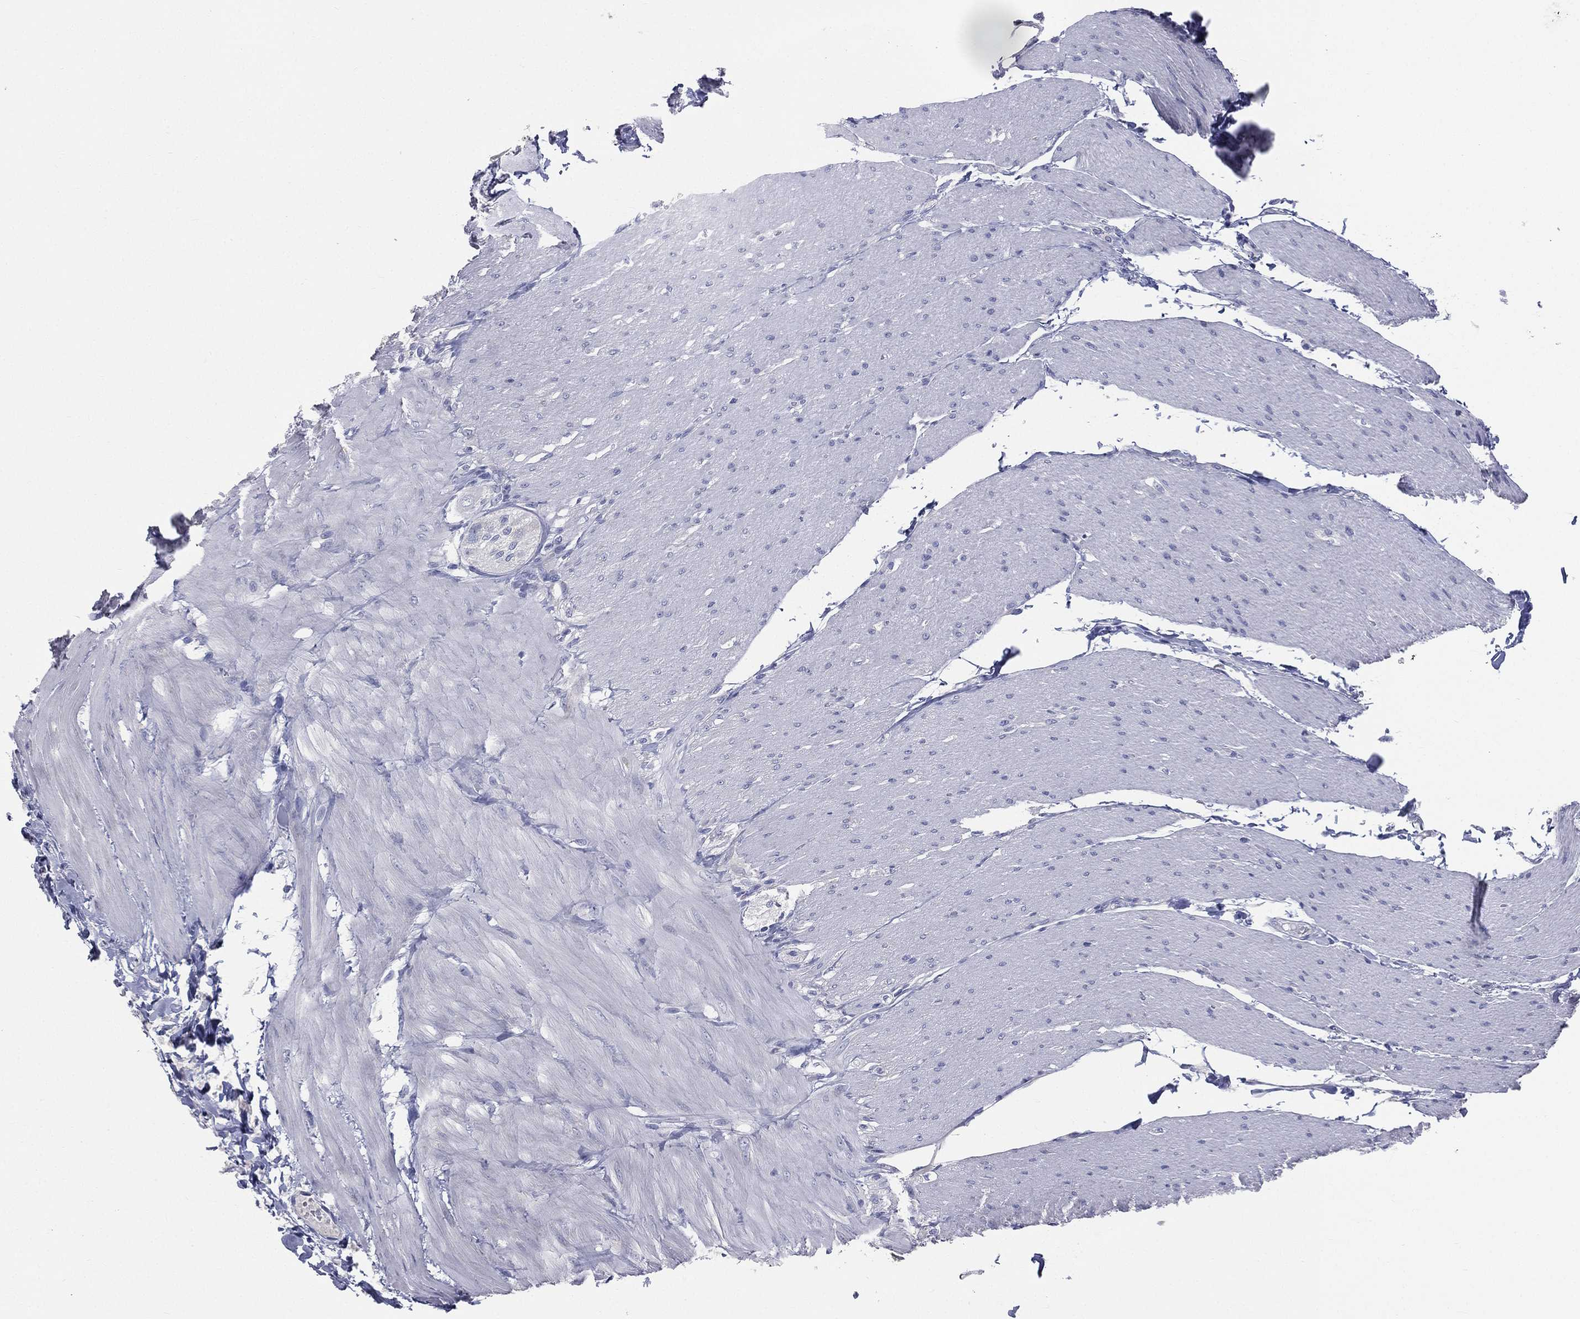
{"staining": {"intensity": "negative", "quantity": "none", "location": "none"}, "tissue": "soft tissue", "cell_type": "Fibroblasts", "image_type": "normal", "snomed": [{"axis": "morphology", "description": "Normal tissue, NOS"}, {"axis": "topography", "description": "Smooth muscle"}, {"axis": "topography", "description": "Duodenum"}, {"axis": "topography", "description": "Peripheral nerve tissue"}], "caption": "Immunohistochemistry of normal soft tissue displays no positivity in fibroblasts. (DAB (3,3'-diaminobenzidine) immunohistochemistry (IHC) visualized using brightfield microscopy, high magnification).", "gene": "STK31", "patient": {"sex": "female", "age": 61}}